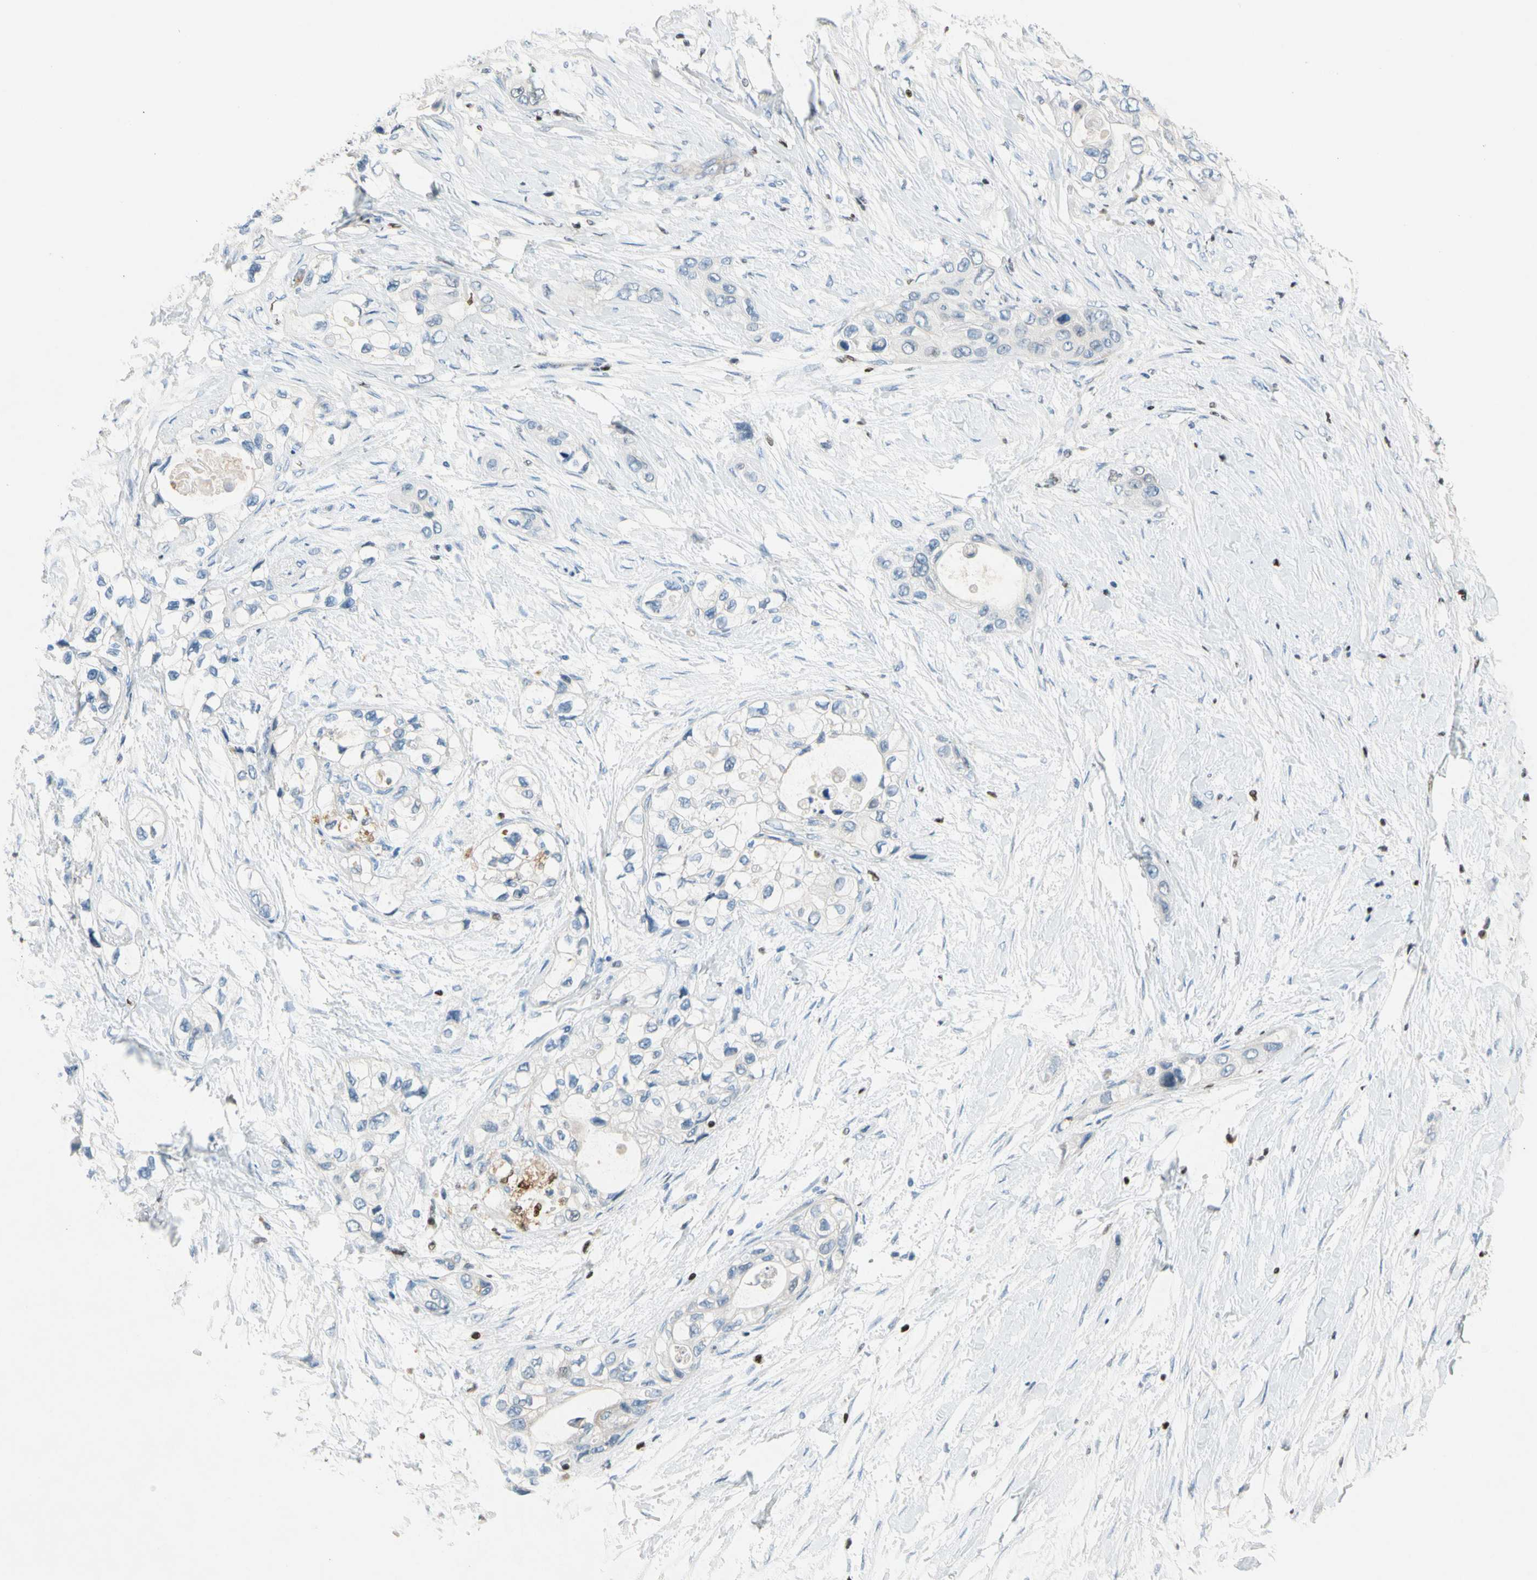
{"staining": {"intensity": "negative", "quantity": "none", "location": "none"}, "tissue": "pancreatic cancer", "cell_type": "Tumor cells", "image_type": "cancer", "snomed": [{"axis": "morphology", "description": "Adenocarcinoma, NOS"}, {"axis": "topography", "description": "Pancreas"}], "caption": "Tumor cells show no significant protein expression in pancreatic cancer (adenocarcinoma).", "gene": "SP140", "patient": {"sex": "female", "age": 70}}